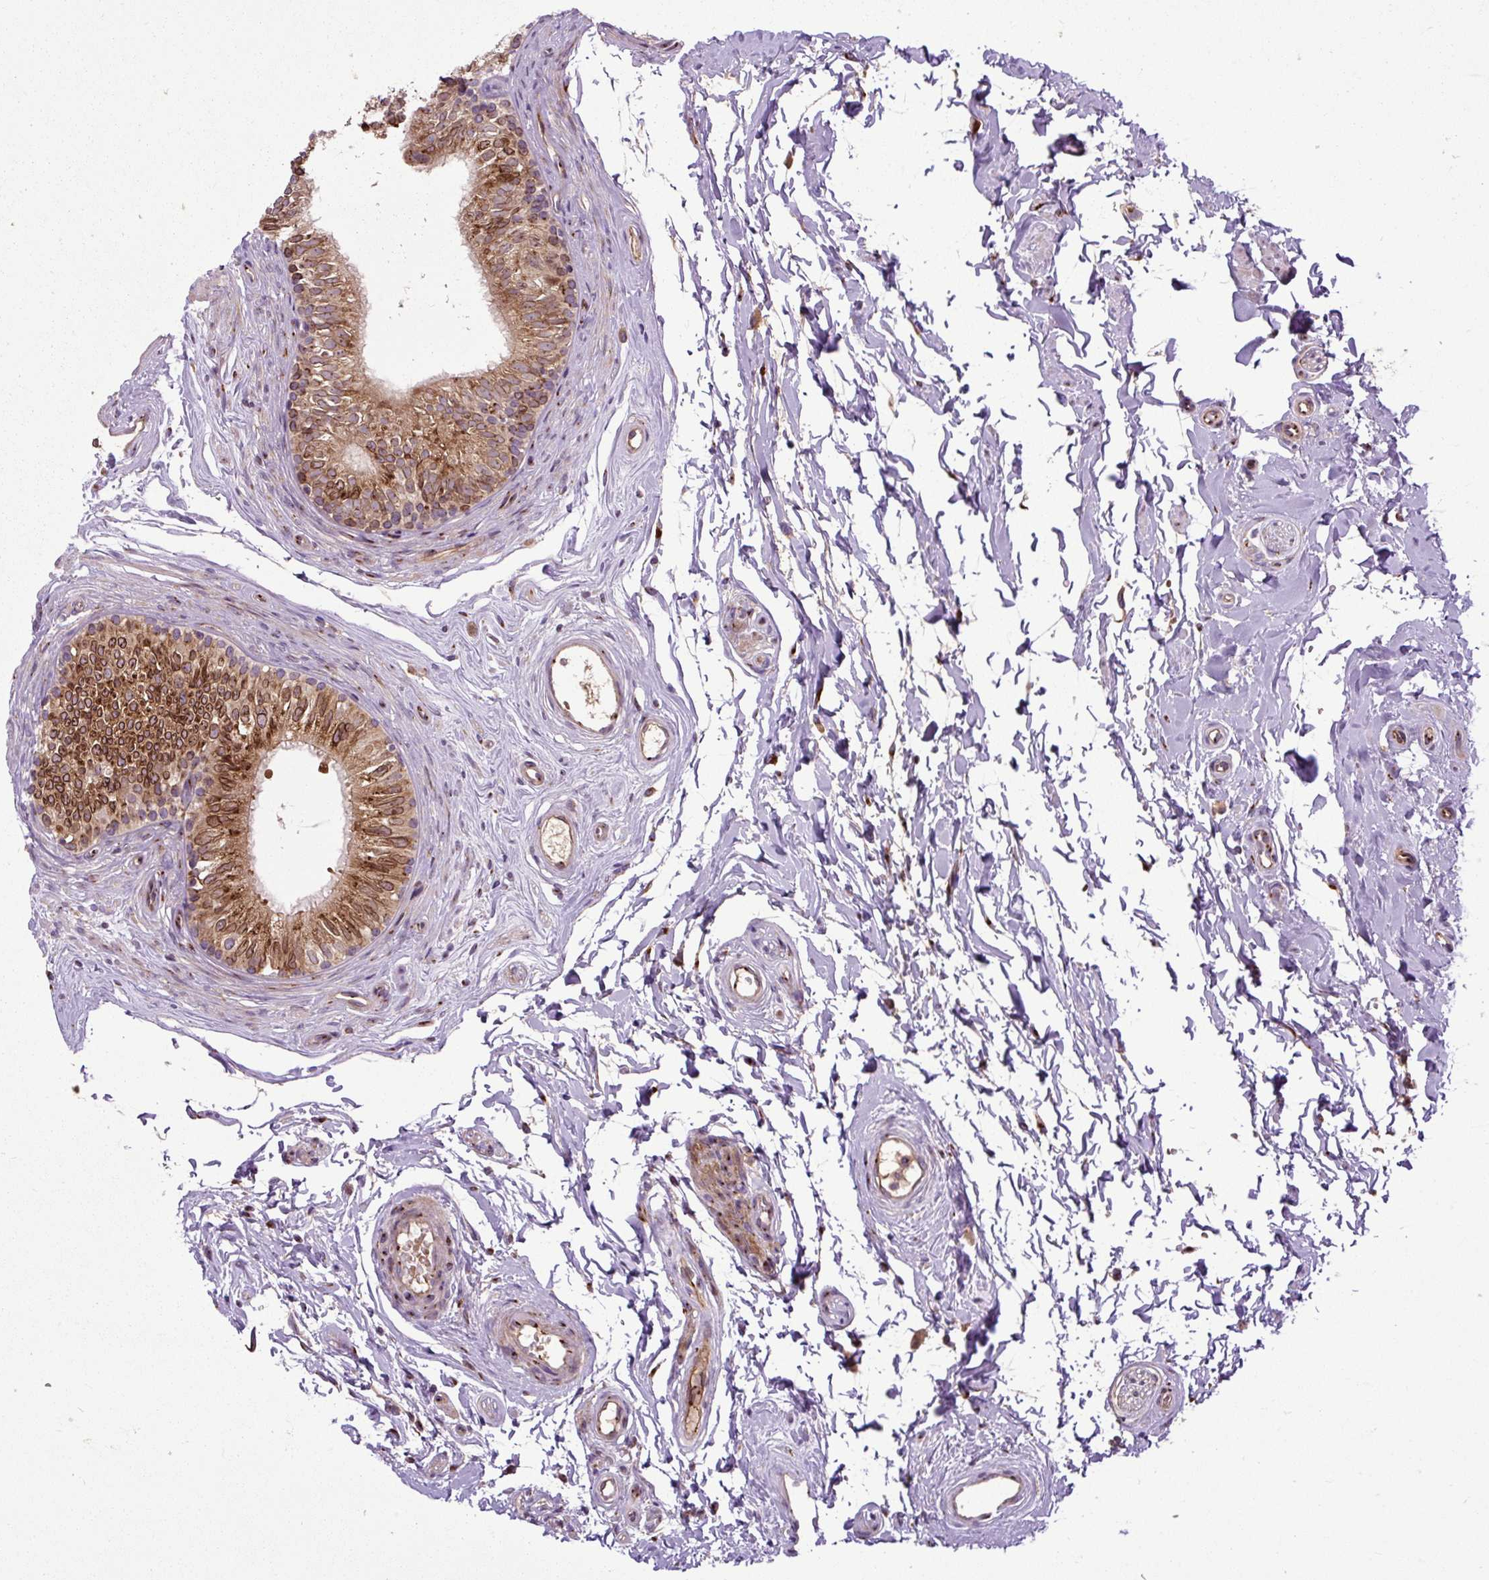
{"staining": {"intensity": "strong", "quantity": ">75%", "location": "cytoplasmic/membranous,nuclear"}, "tissue": "epididymis", "cell_type": "Glandular cells", "image_type": "normal", "snomed": [{"axis": "morphology", "description": "Normal tissue, NOS"}, {"axis": "topography", "description": "Epididymis"}], "caption": "This micrograph demonstrates immunohistochemistry staining of unremarkable epididymis, with high strong cytoplasmic/membranous,nuclear expression in approximately >75% of glandular cells.", "gene": "MSMP", "patient": {"sex": "male", "age": 45}}